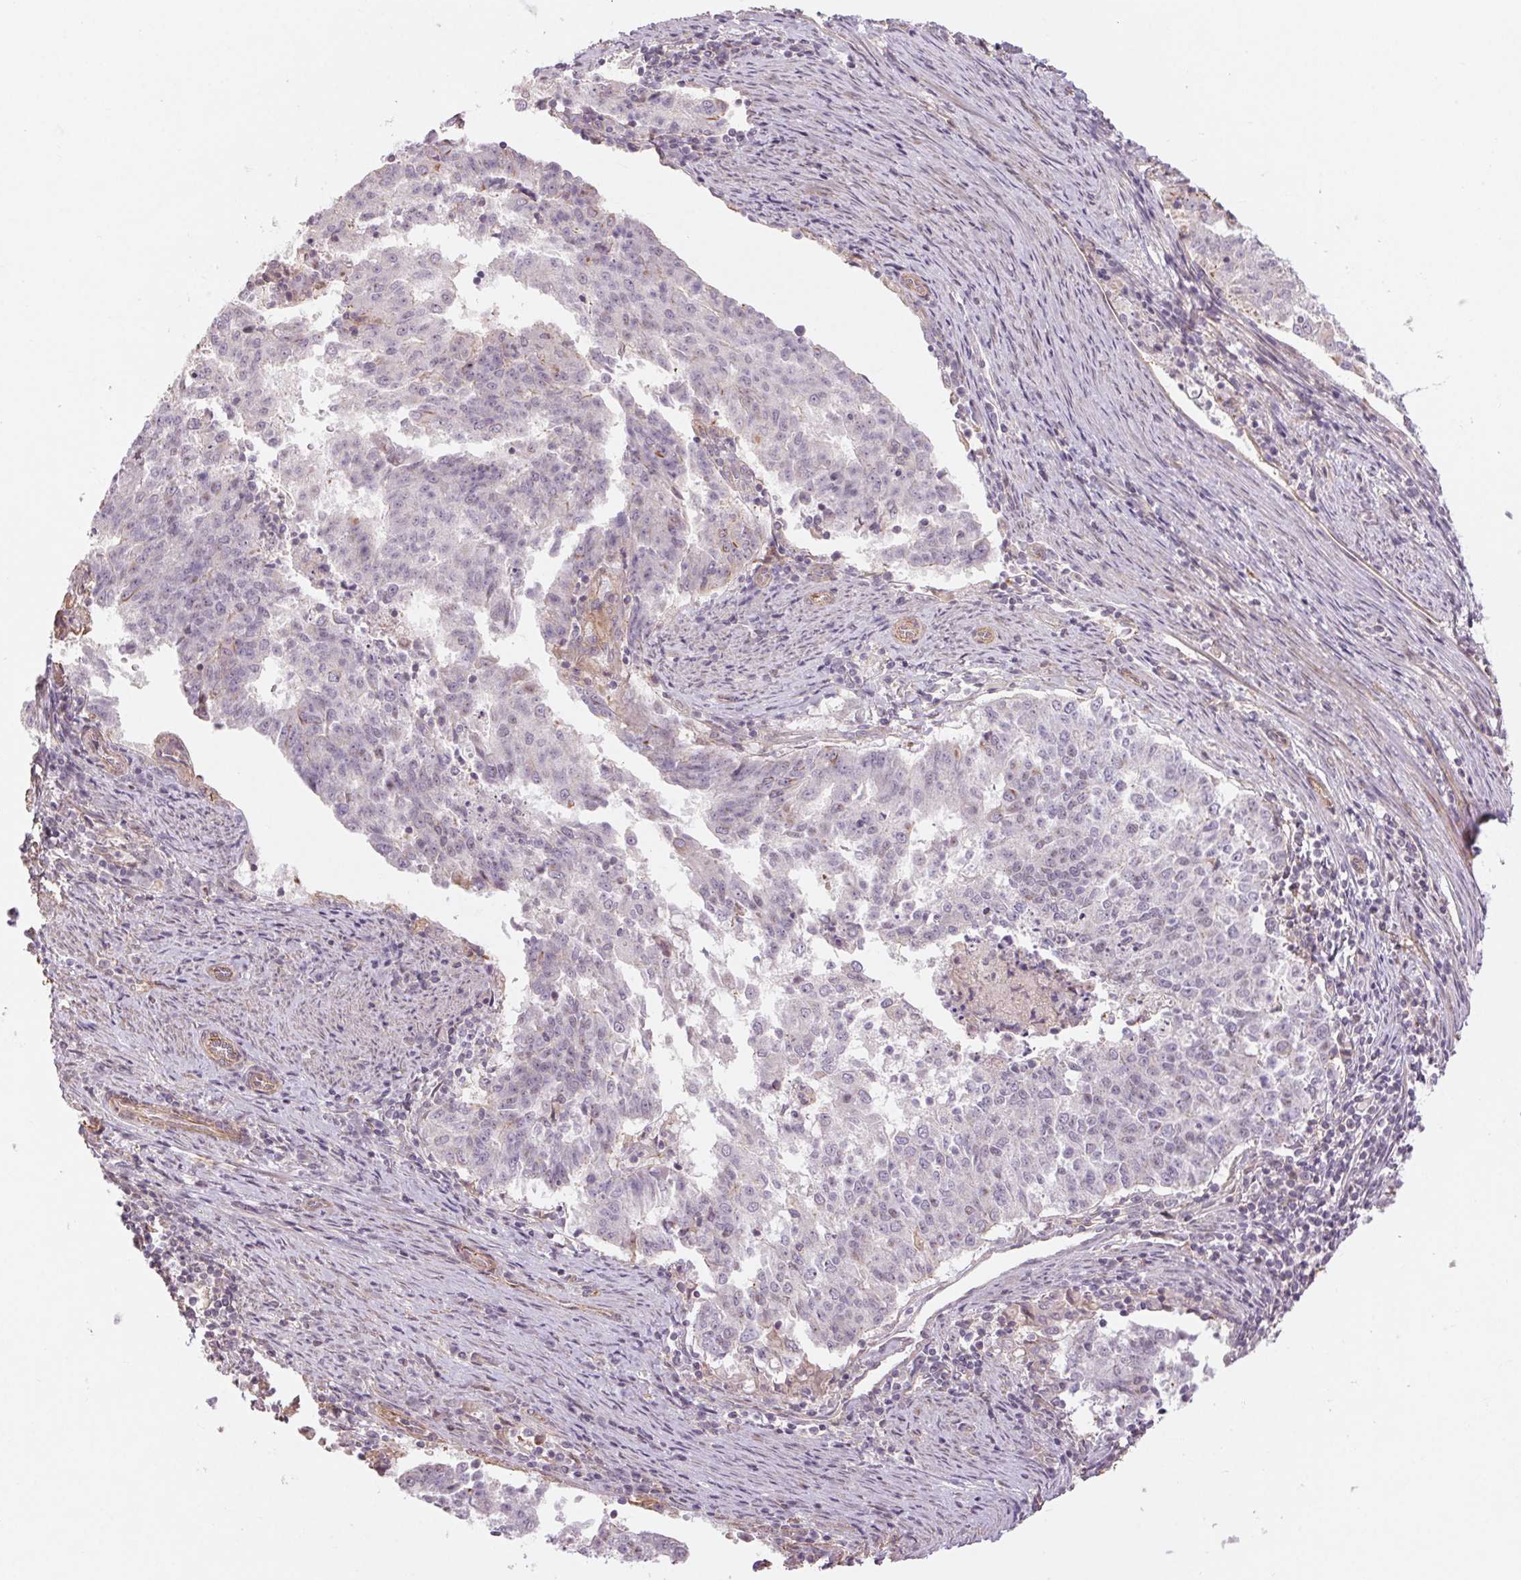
{"staining": {"intensity": "negative", "quantity": "none", "location": "none"}, "tissue": "endometrial cancer", "cell_type": "Tumor cells", "image_type": "cancer", "snomed": [{"axis": "morphology", "description": "Adenocarcinoma, NOS"}, {"axis": "topography", "description": "Endometrium"}], "caption": "An IHC photomicrograph of endometrial cancer (adenocarcinoma) is shown. There is no staining in tumor cells of endometrial cancer (adenocarcinoma). Nuclei are stained in blue.", "gene": "CCSER1", "patient": {"sex": "female", "age": 82}}